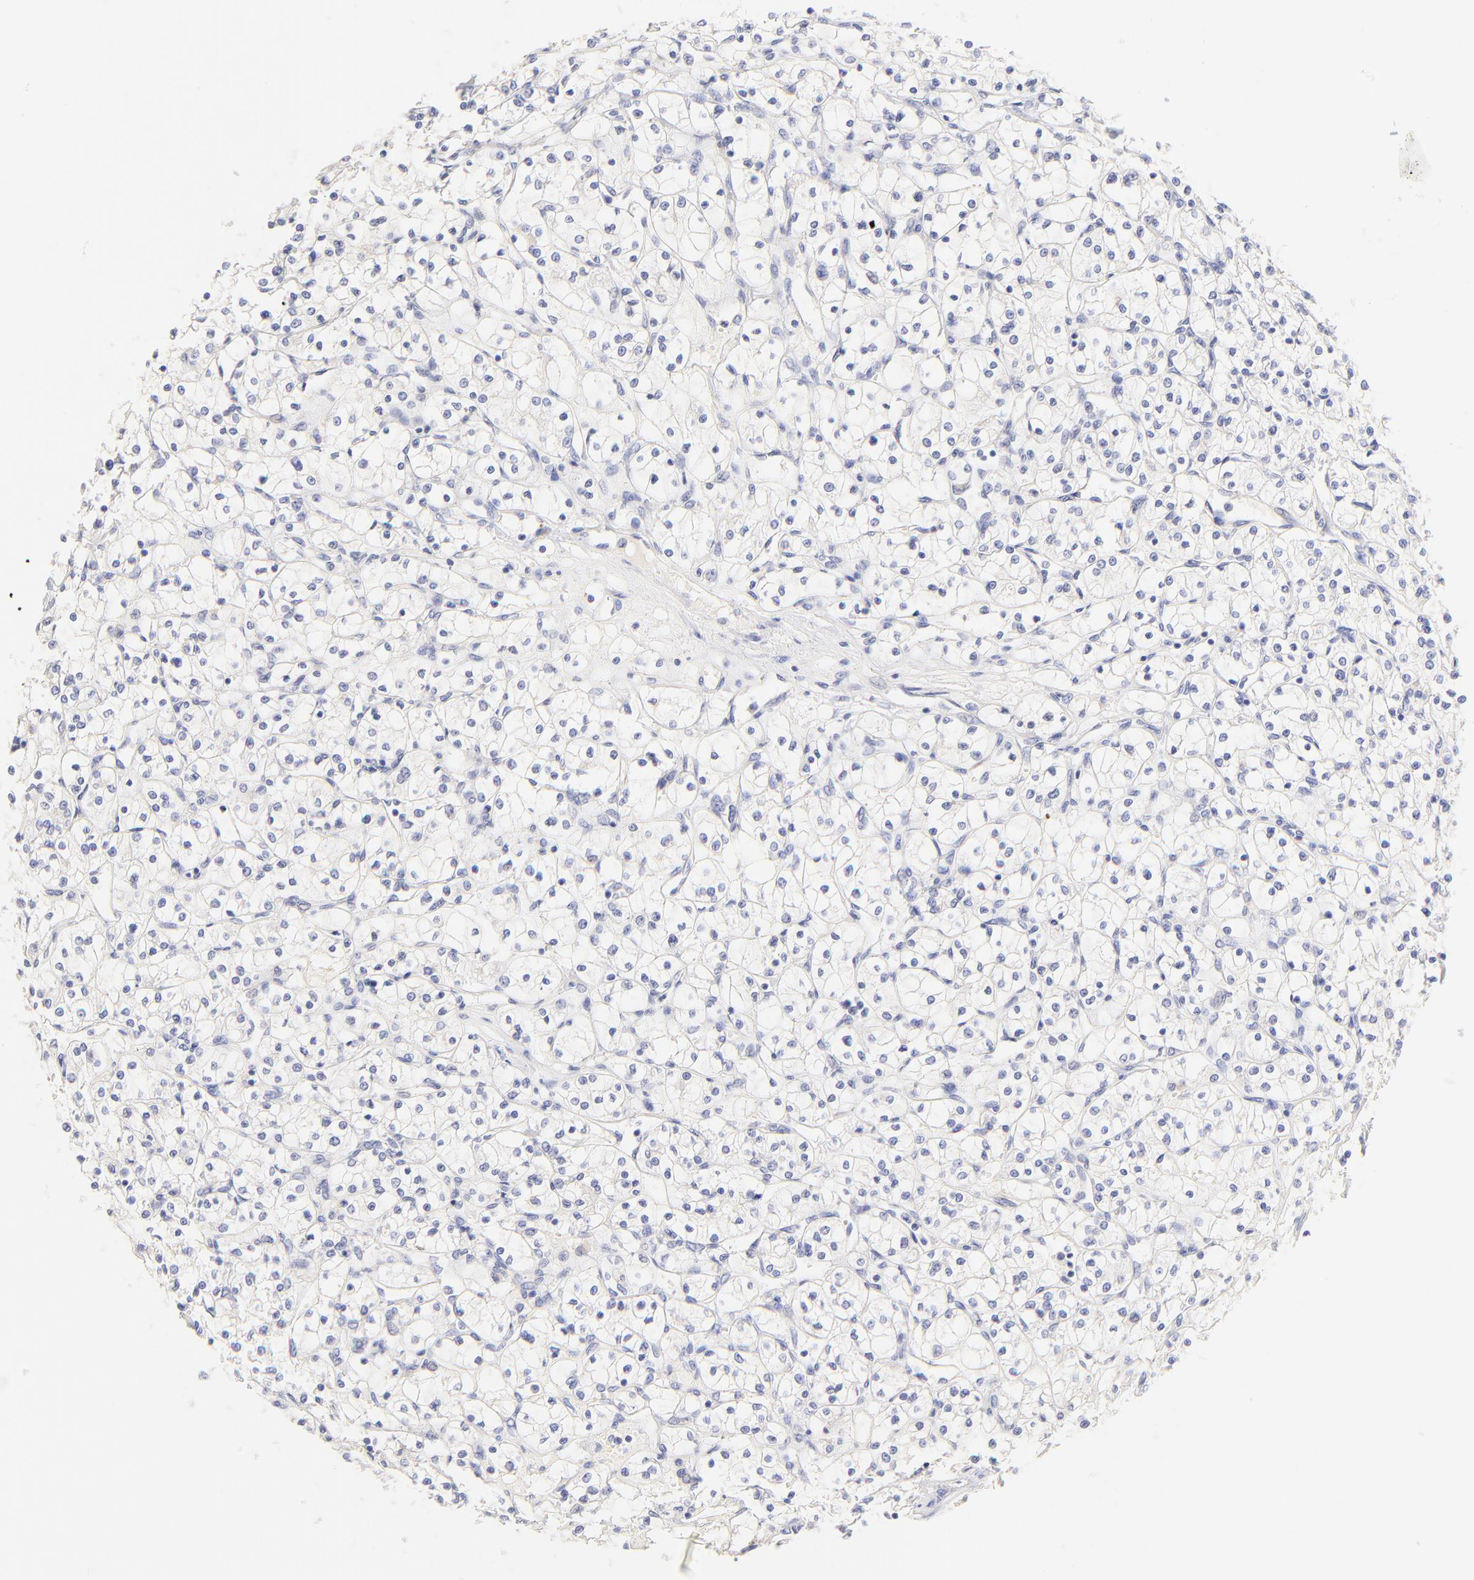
{"staining": {"intensity": "negative", "quantity": "none", "location": "none"}, "tissue": "renal cancer", "cell_type": "Tumor cells", "image_type": "cancer", "snomed": [{"axis": "morphology", "description": "Adenocarcinoma, NOS"}, {"axis": "topography", "description": "Kidney"}], "caption": "A high-resolution photomicrograph shows immunohistochemistry staining of renal cancer, which reveals no significant staining in tumor cells. (Brightfield microscopy of DAB immunohistochemistry (IHC) at high magnification).", "gene": "ASB9", "patient": {"sex": "male", "age": 61}}